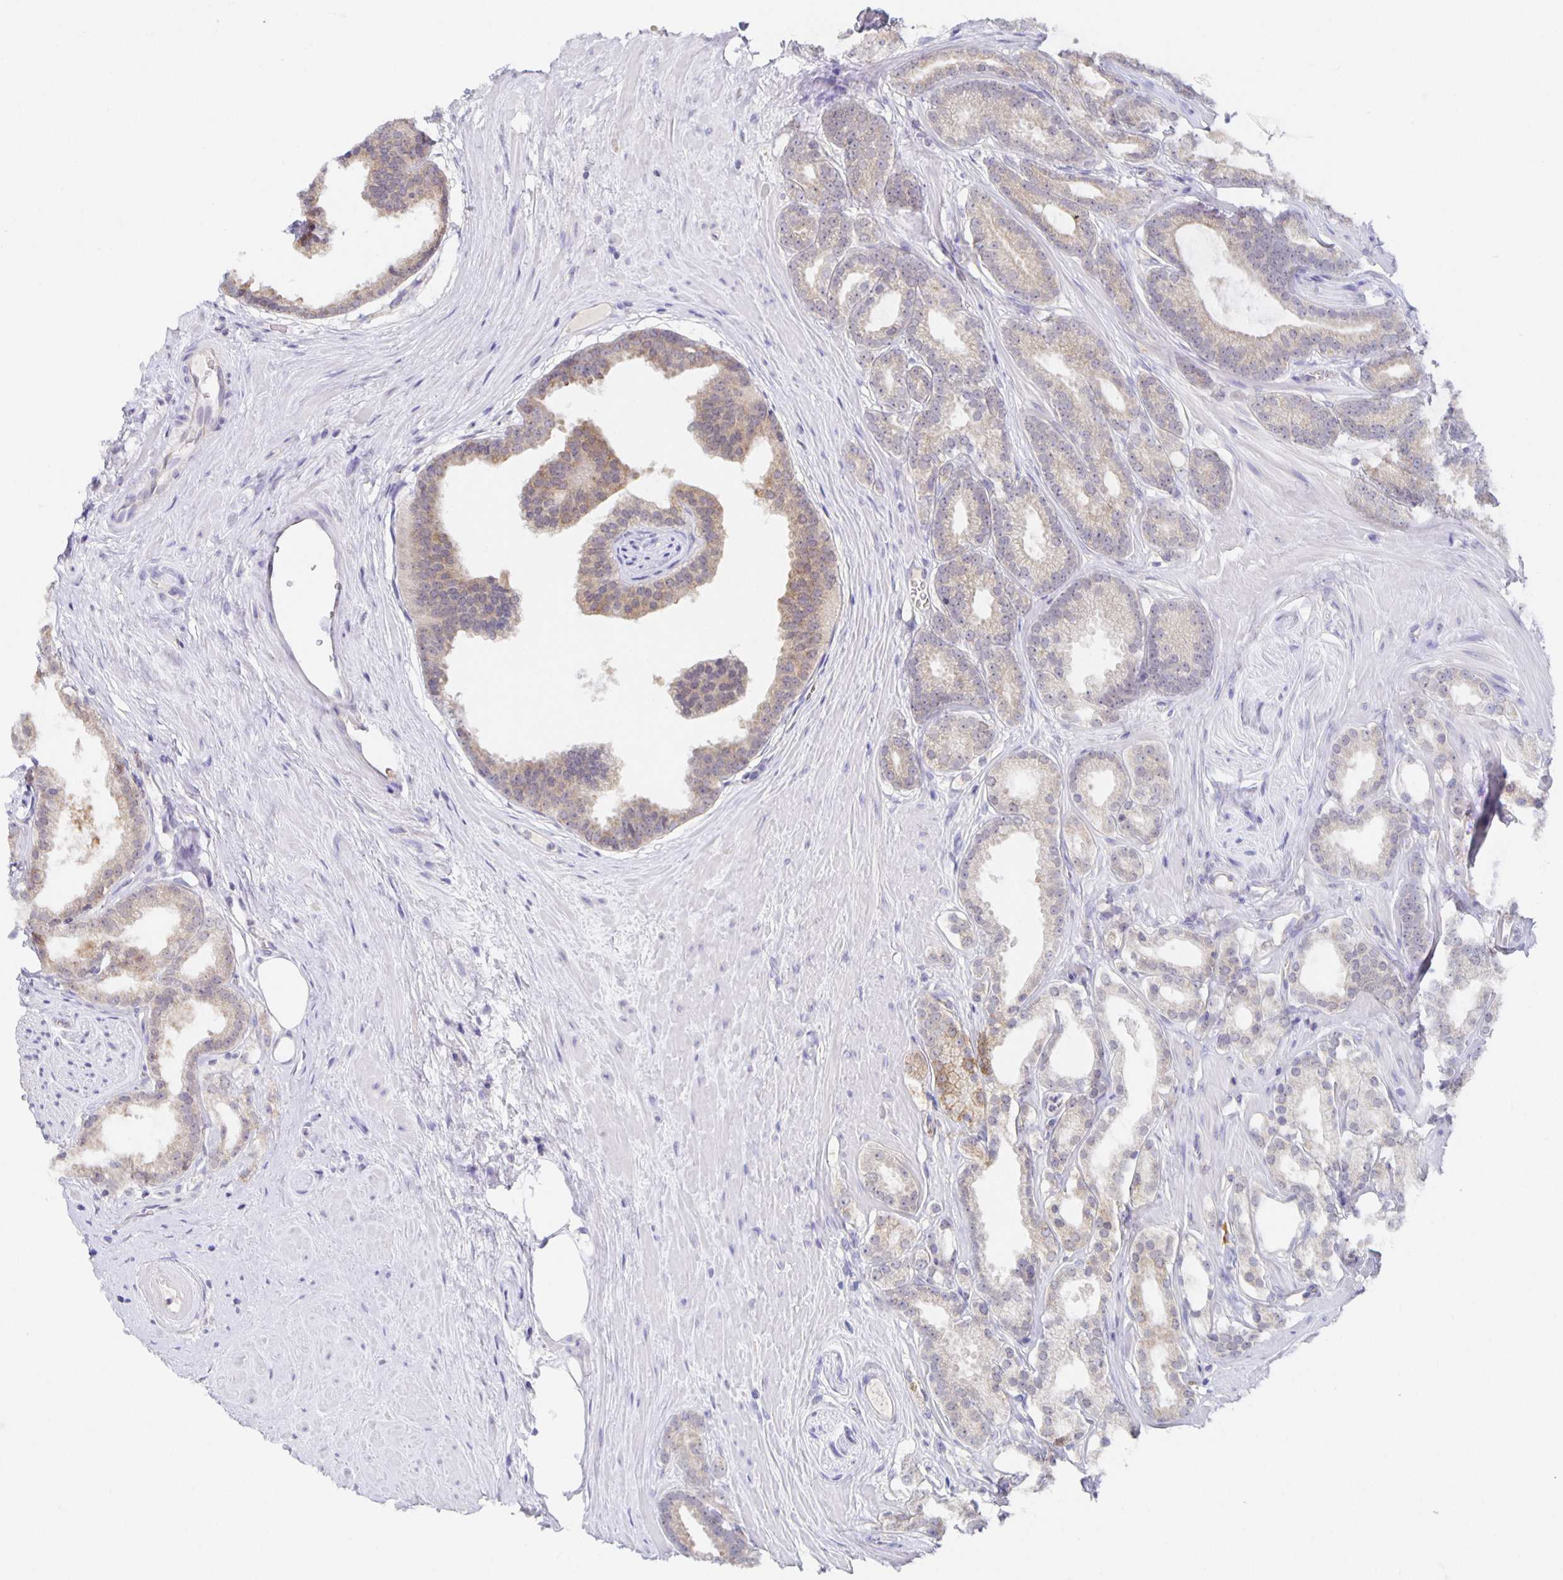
{"staining": {"intensity": "weak", "quantity": "25%-75%", "location": "cytoplasmic/membranous"}, "tissue": "prostate cancer", "cell_type": "Tumor cells", "image_type": "cancer", "snomed": [{"axis": "morphology", "description": "Adenocarcinoma, Low grade"}, {"axis": "topography", "description": "Prostate"}], "caption": "Prostate low-grade adenocarcinoma was stained to show a protein in brown. There is low levels of weak cytoplasmic/membranous staining in approximately 25%-75% of tumor cells.", "gene": "BAD", "patient": {"sex": "male", "age": 65}}